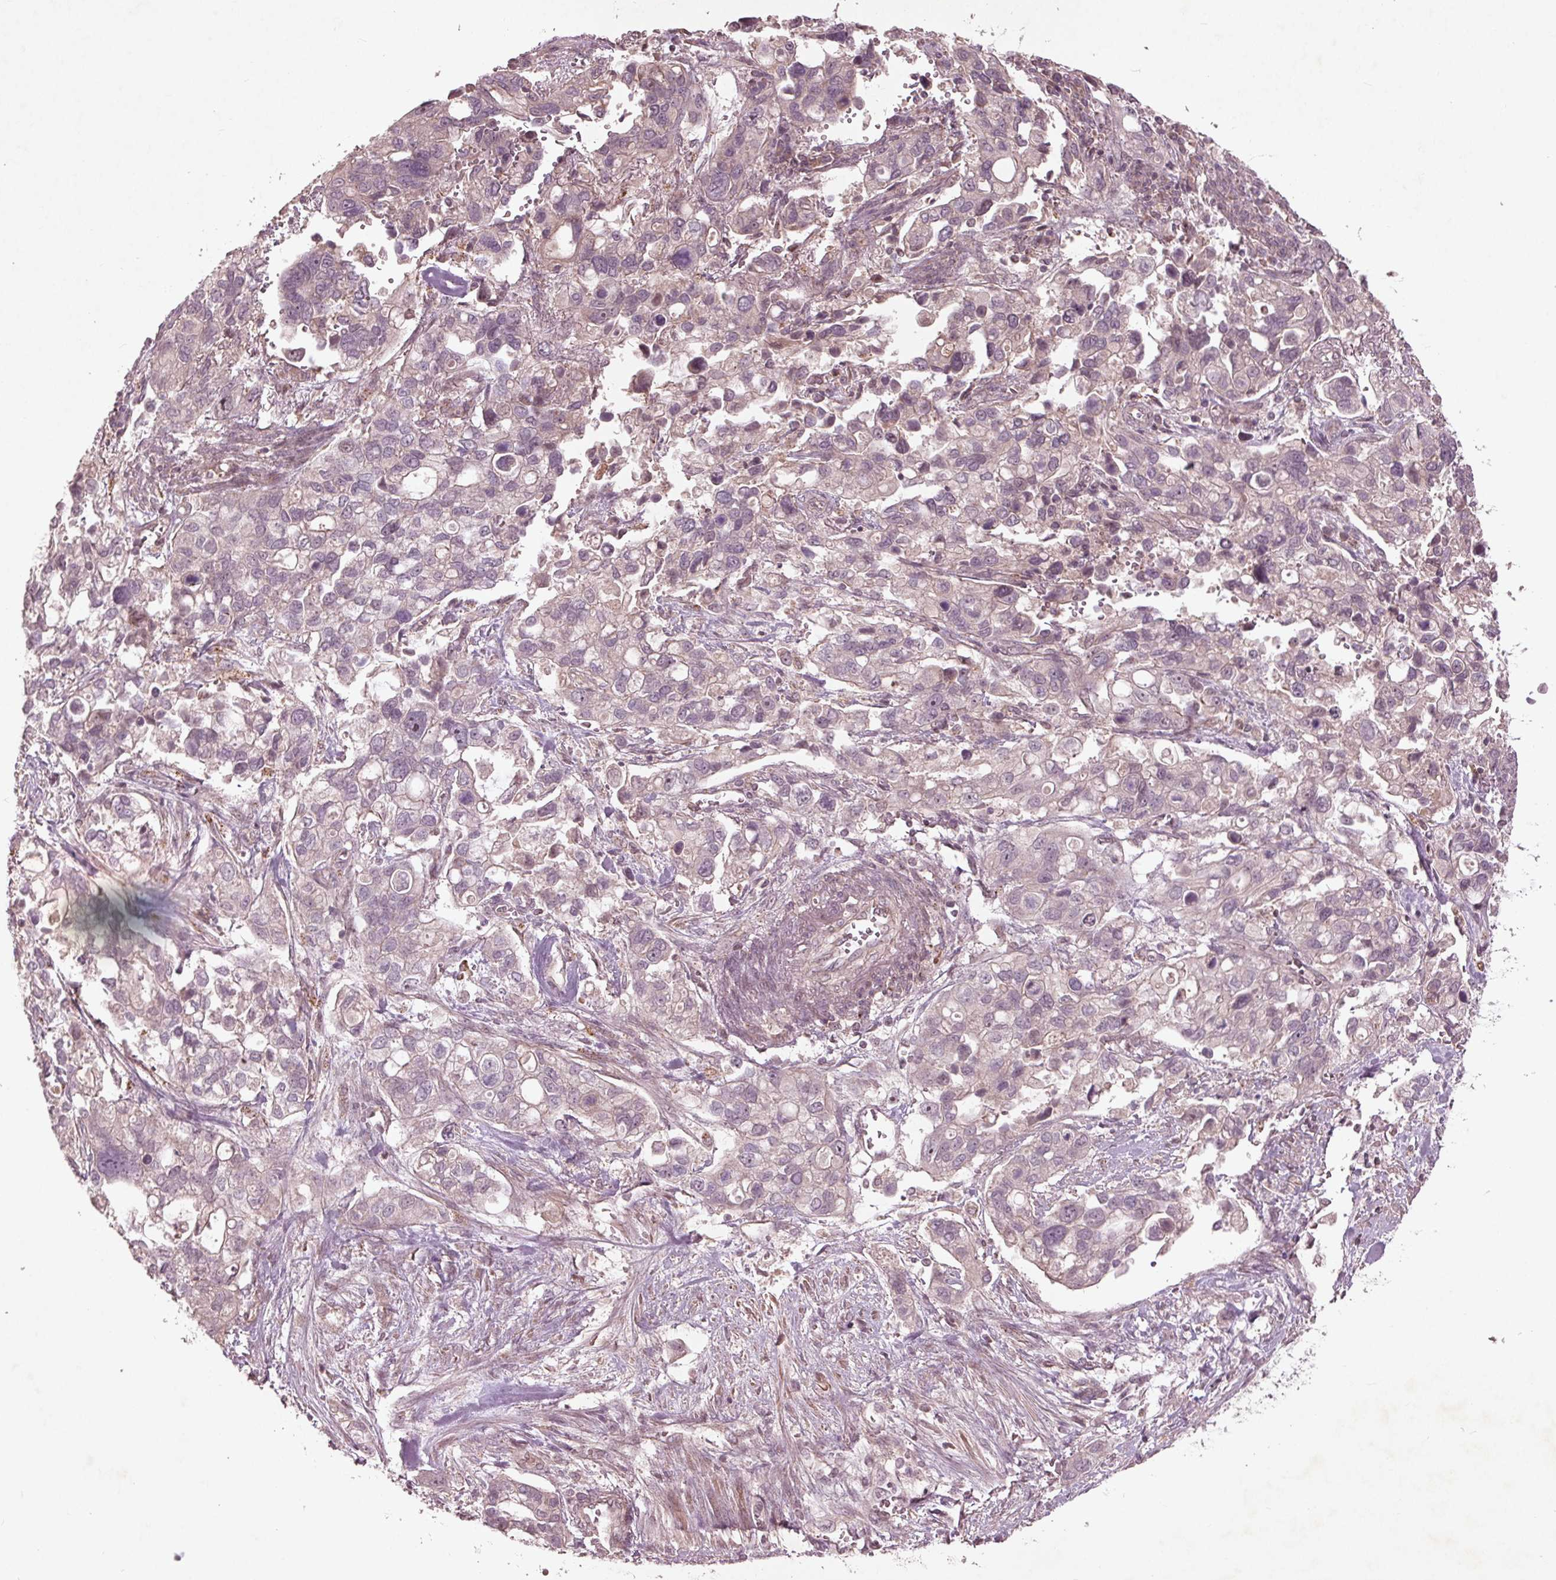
{"staining": {"intensity": "negative", "quantity": "none", "location": "none"}, "tissue": "stomach cancer", "cell_type": "Tumor cells", "image_type": "cancer", "snomed": [{"axis": "morphology", "description": "Adenocarcinoma, NOS"}, {"axis": "topography", "description": "Stomach, upper"}], "caption": "Human stomach cancer stained for a protein using immunohistochemistry exhibits no positivity in tumor cells.", "gene": "CDKL4", "patient": {"sex": "female", "age": 81}}